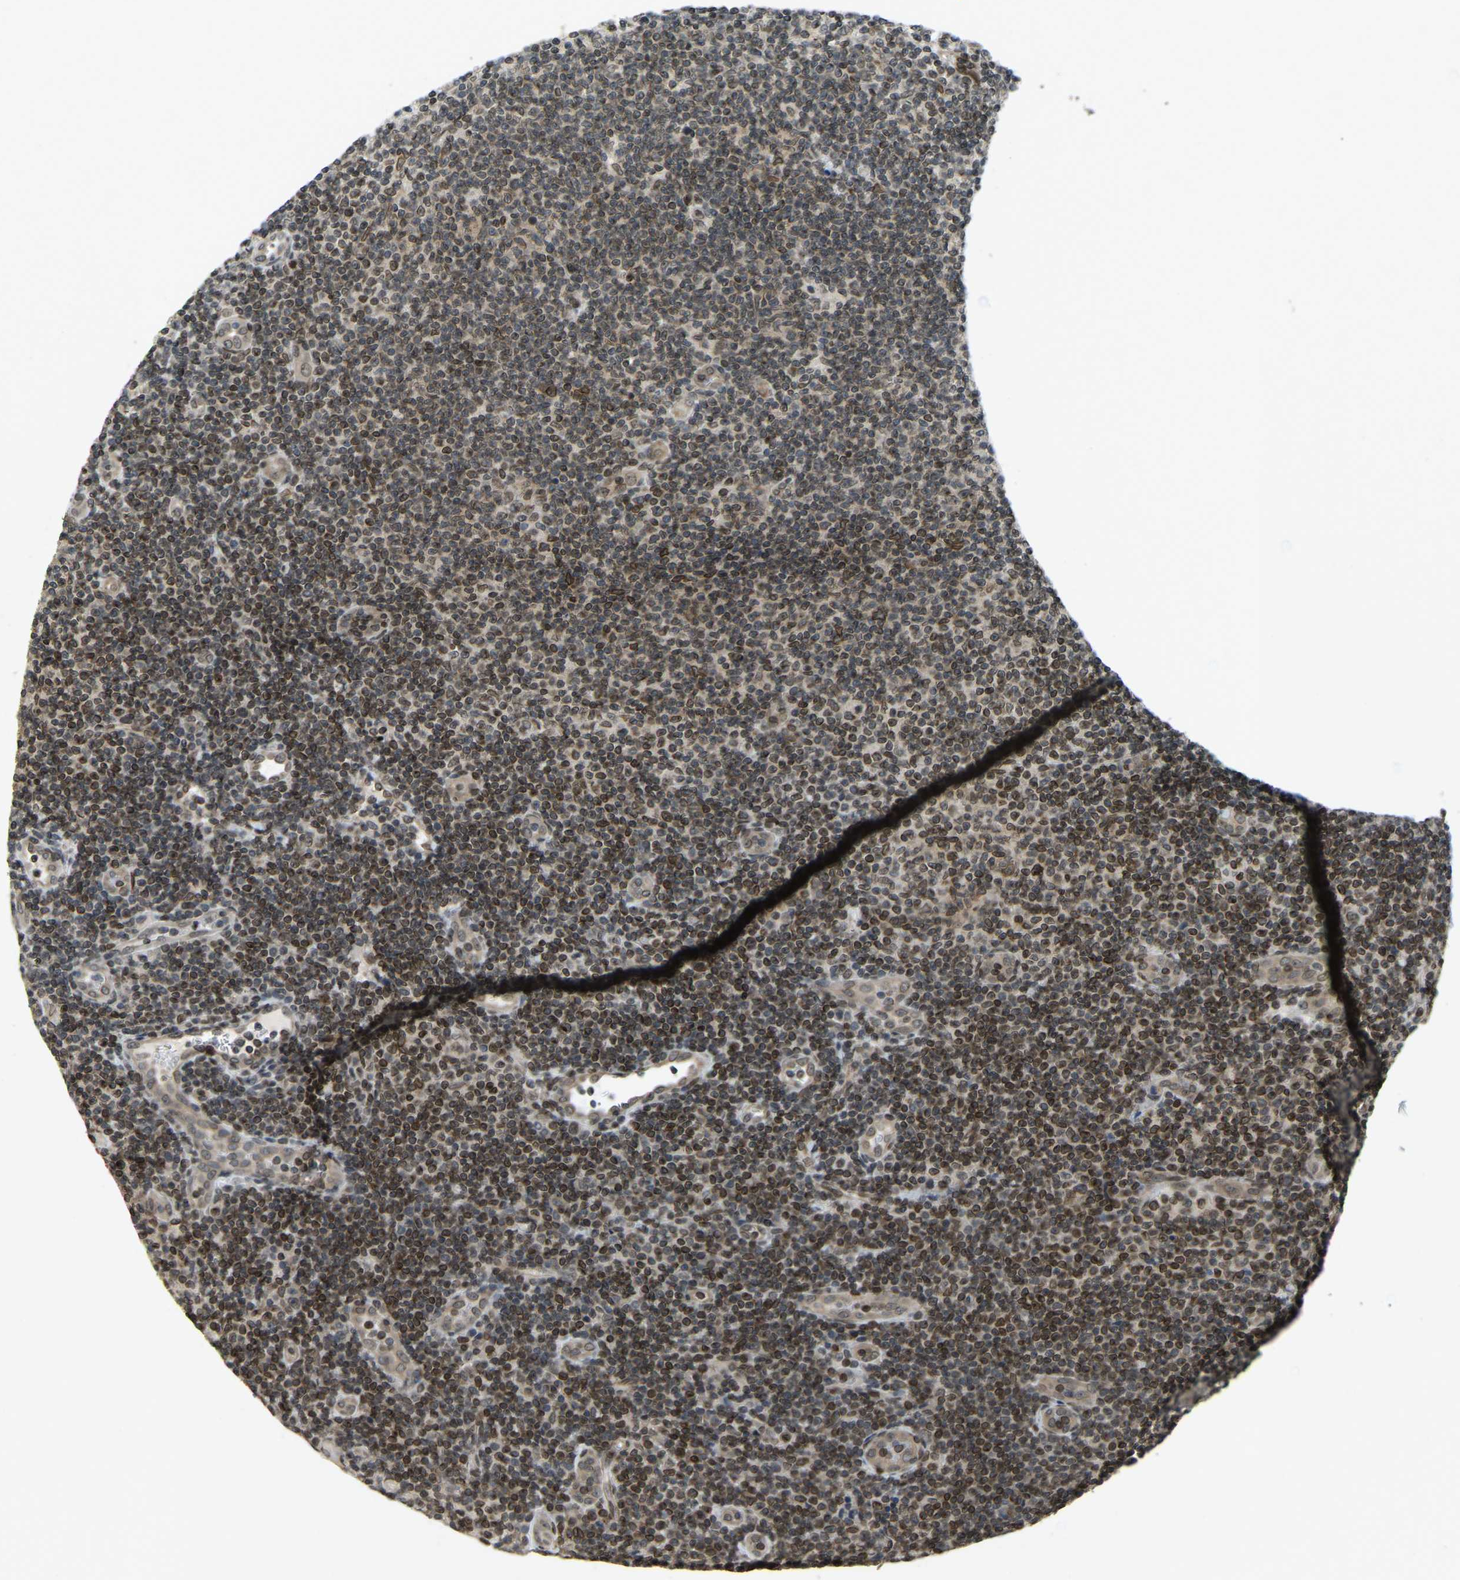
{"staining": {"intensity": "moderate", "quantity": "25%-75%", "location": "nuclear"}, "tissue": "lymphoma", "cell_type": "Tumor cells", "image_type": "cancer", "snomed": [{"axis": "morphology", "description": "Malignant lymphoma, non-Hodgkin's type, Low grade"}, {"axis": "topography", "description": "Lymph node"}], "caption": "This micrograph shows immunohistochemistry staining of low-grade malignant lymphoma, non-Hodgkin's type, with medium moderate nuclear positivity in approximately 25%-75% of tumor cells.", "gene": "SYNE1", "patient": {"sex": "male", "age": 83}}